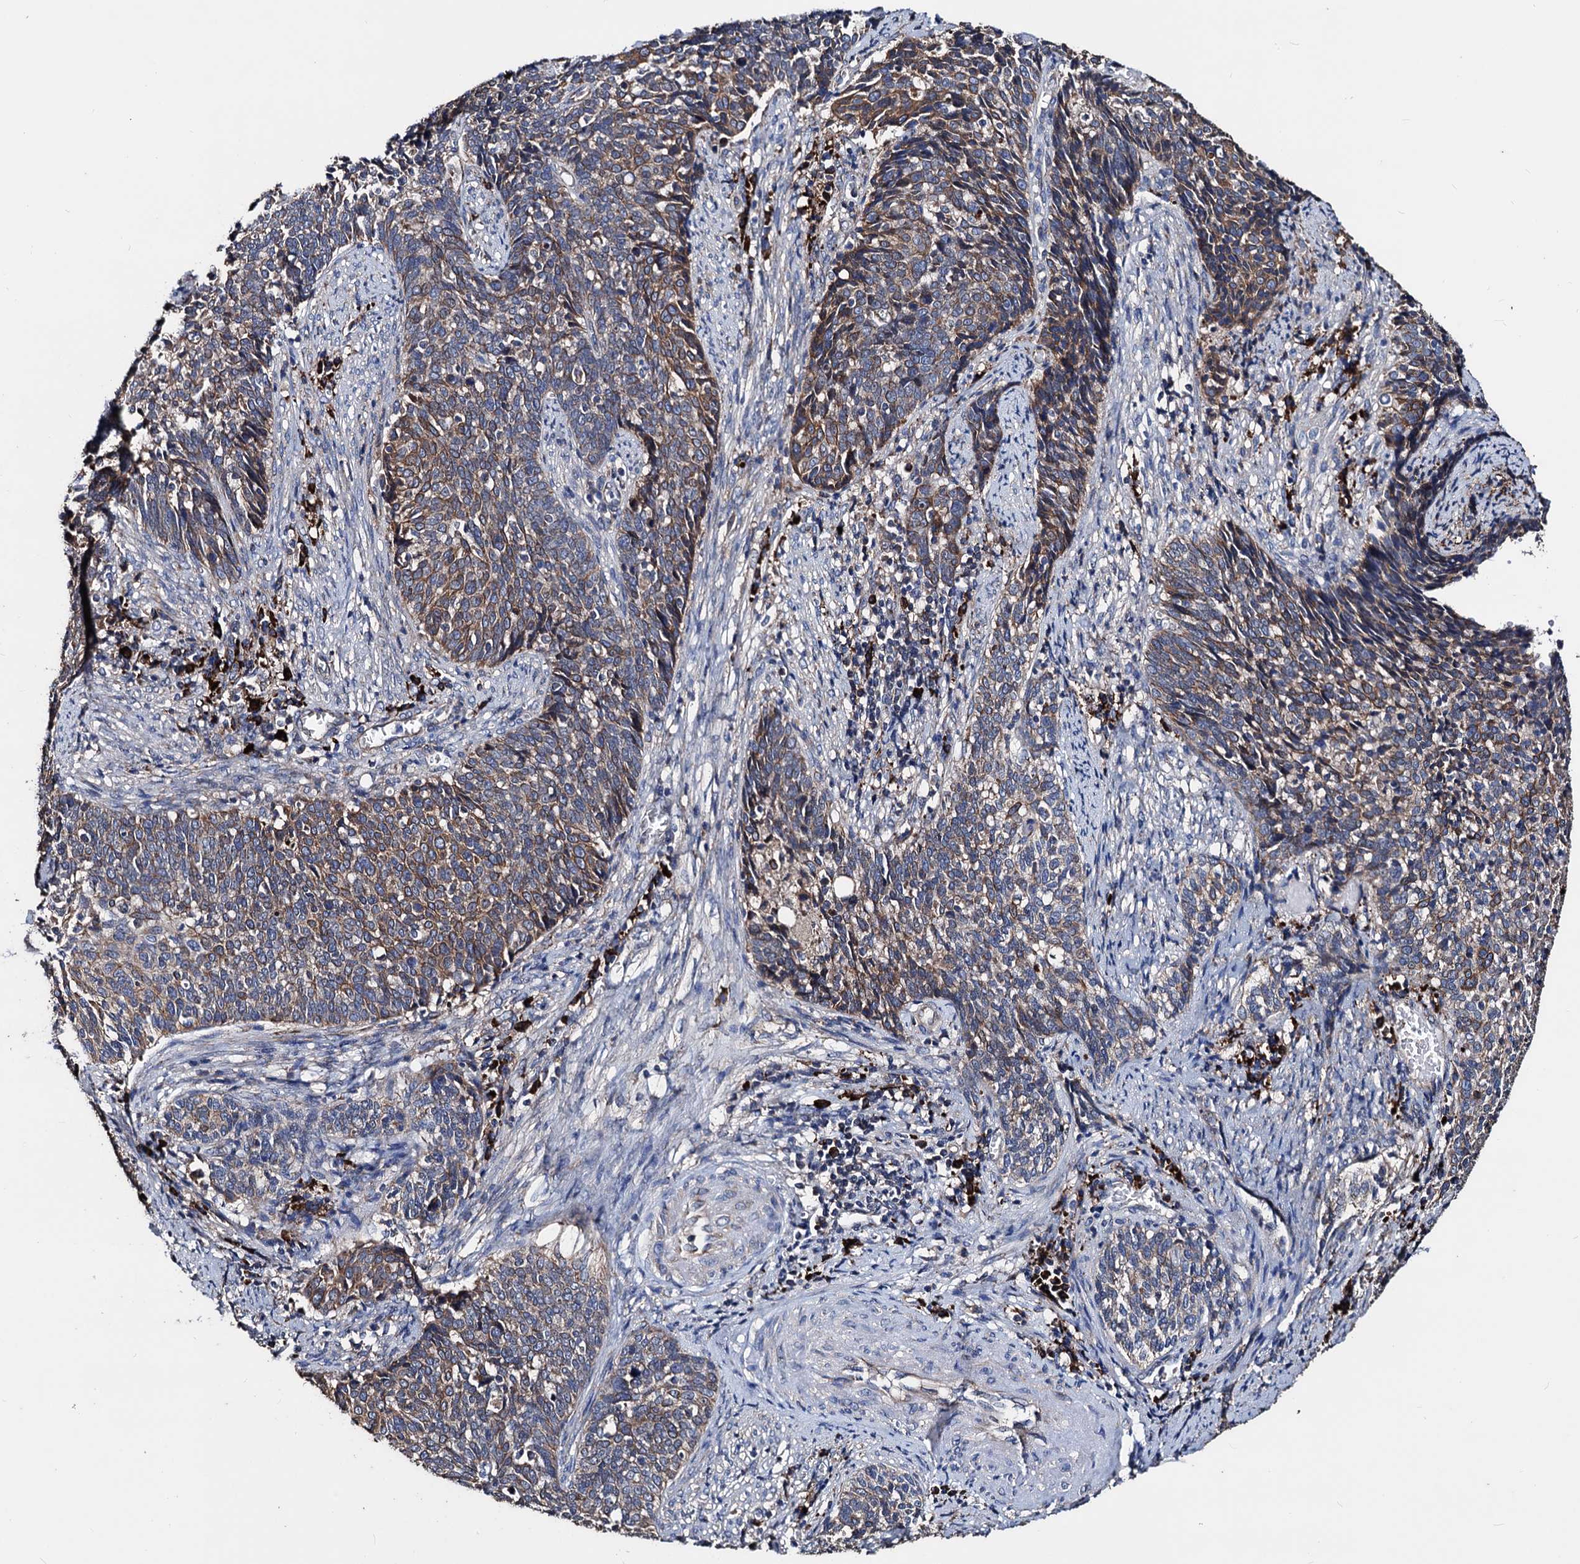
{"staining": {"intensity": "moderate", "quantity": ">75%", "location": "cytoplasmic/membranous"}, "tissue": "cervical cancer", "cell_type": "Tumor cells", "image_type": "cancer", "snomed": [{"axis": "morphology", "description": "Squamous cell carcinoma, NOS"}, {"axis": "topography", "description": "Cervix"}], "caption": "Immunohistochemical staining of cervical squamous cell carcinoma demonstrates medium levels of moderate cytoplasmic/membranous positivity in approximately >75% of tumor cells.", "gene": "AKAP11", "patient": {"sex": "female", "age": 39}}